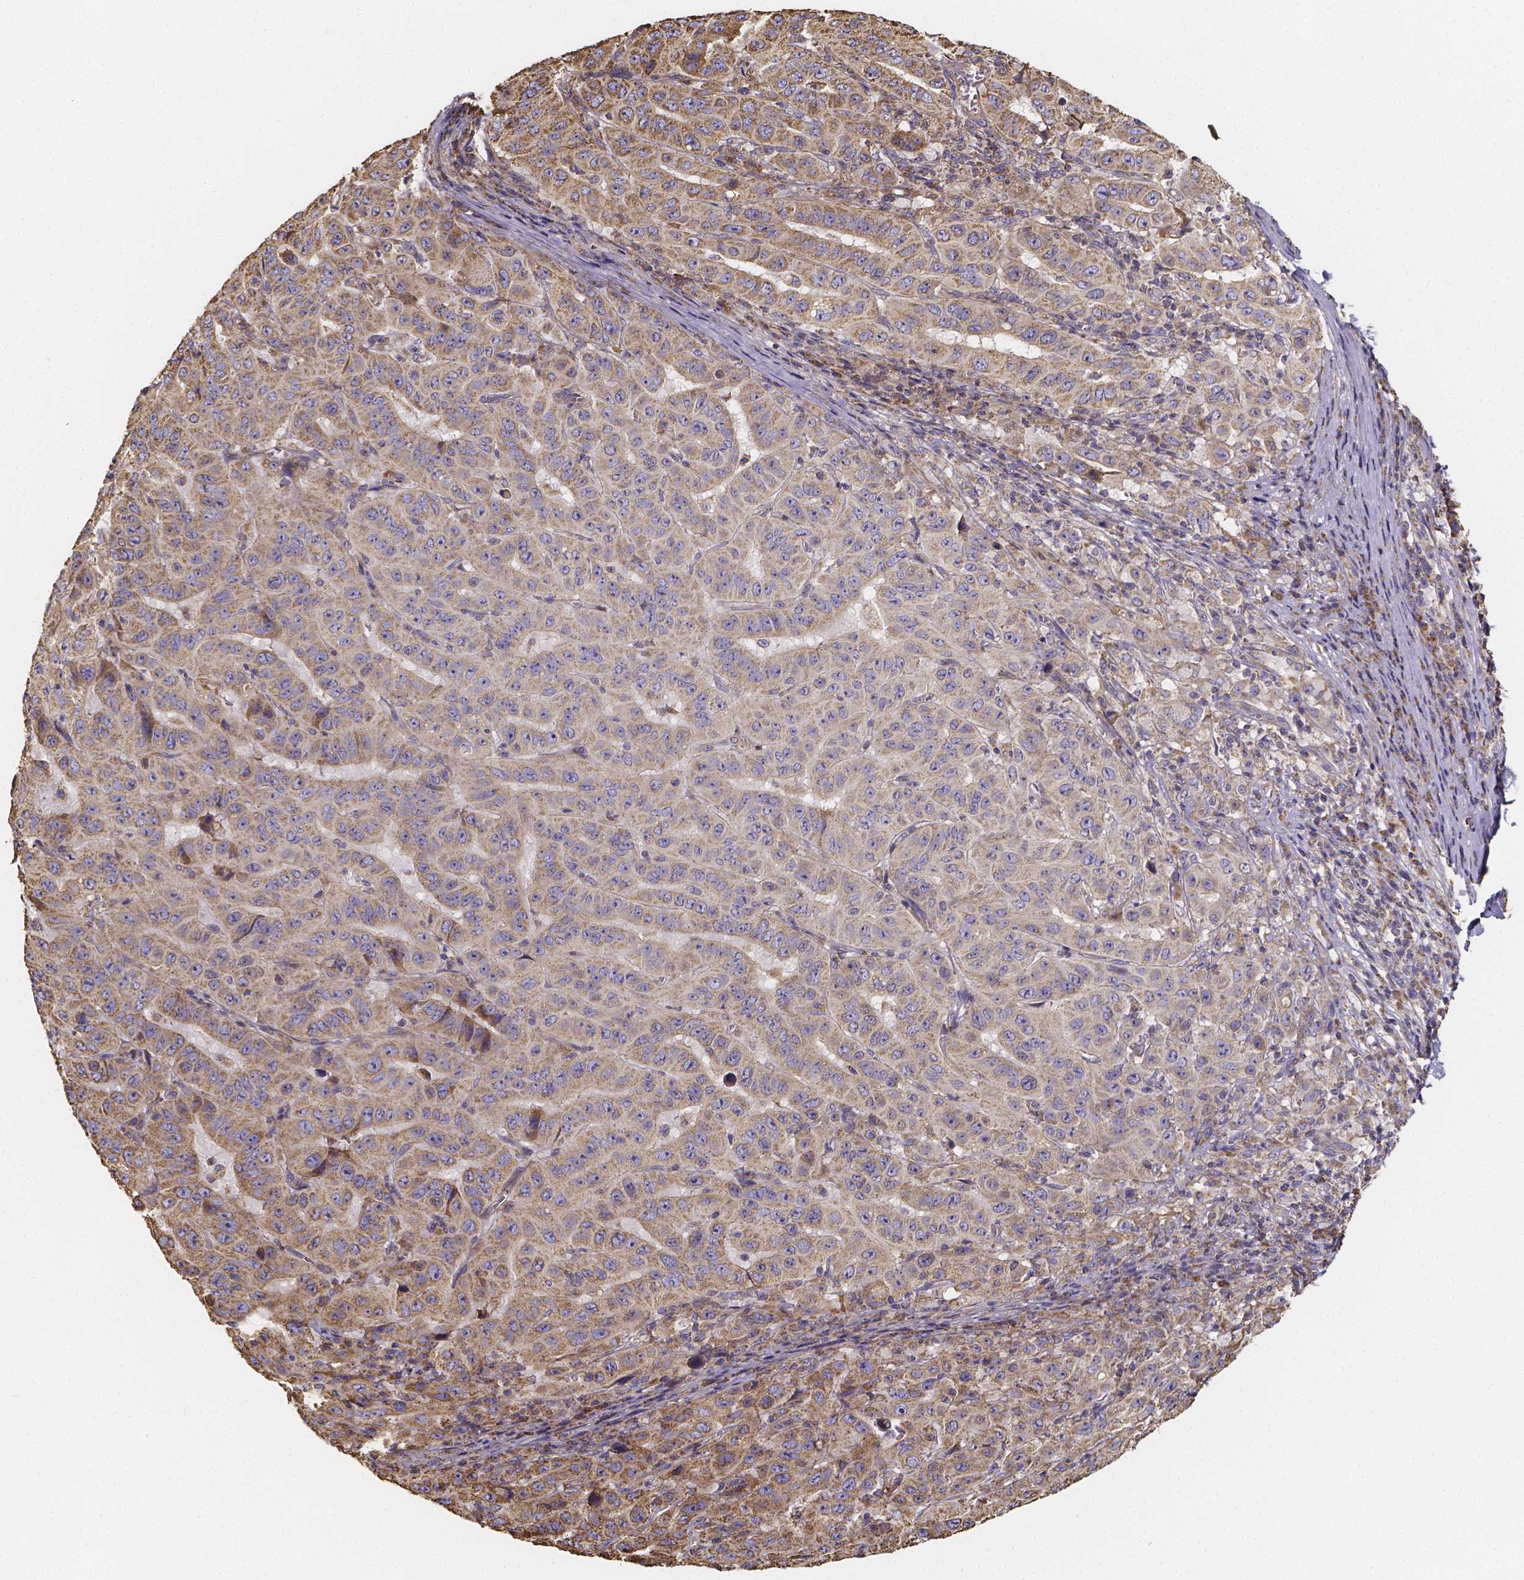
{"staining": {"intensity": "moderate", "quantity": ">75%", "location": "cytoplasmic/membranous"}, "tissue": "pancreatic cancer", "cell_type": "Tumor cells", "image_type": "cancer", "snomed": [{"axis": "morphology", "description": "Adenocarcinoma, NOS"}, {"axis": "topography", "description": "Pancreas"}], "caption": "Human pancreatic cancer (adenocarcinoma) stained for a protein (brown) displays moderate cytoplasmic/membranous positive expression in about >75% of tumor cells.", "gene": "SLC35D2", "patient": {"sex": "male", "age": 63}}